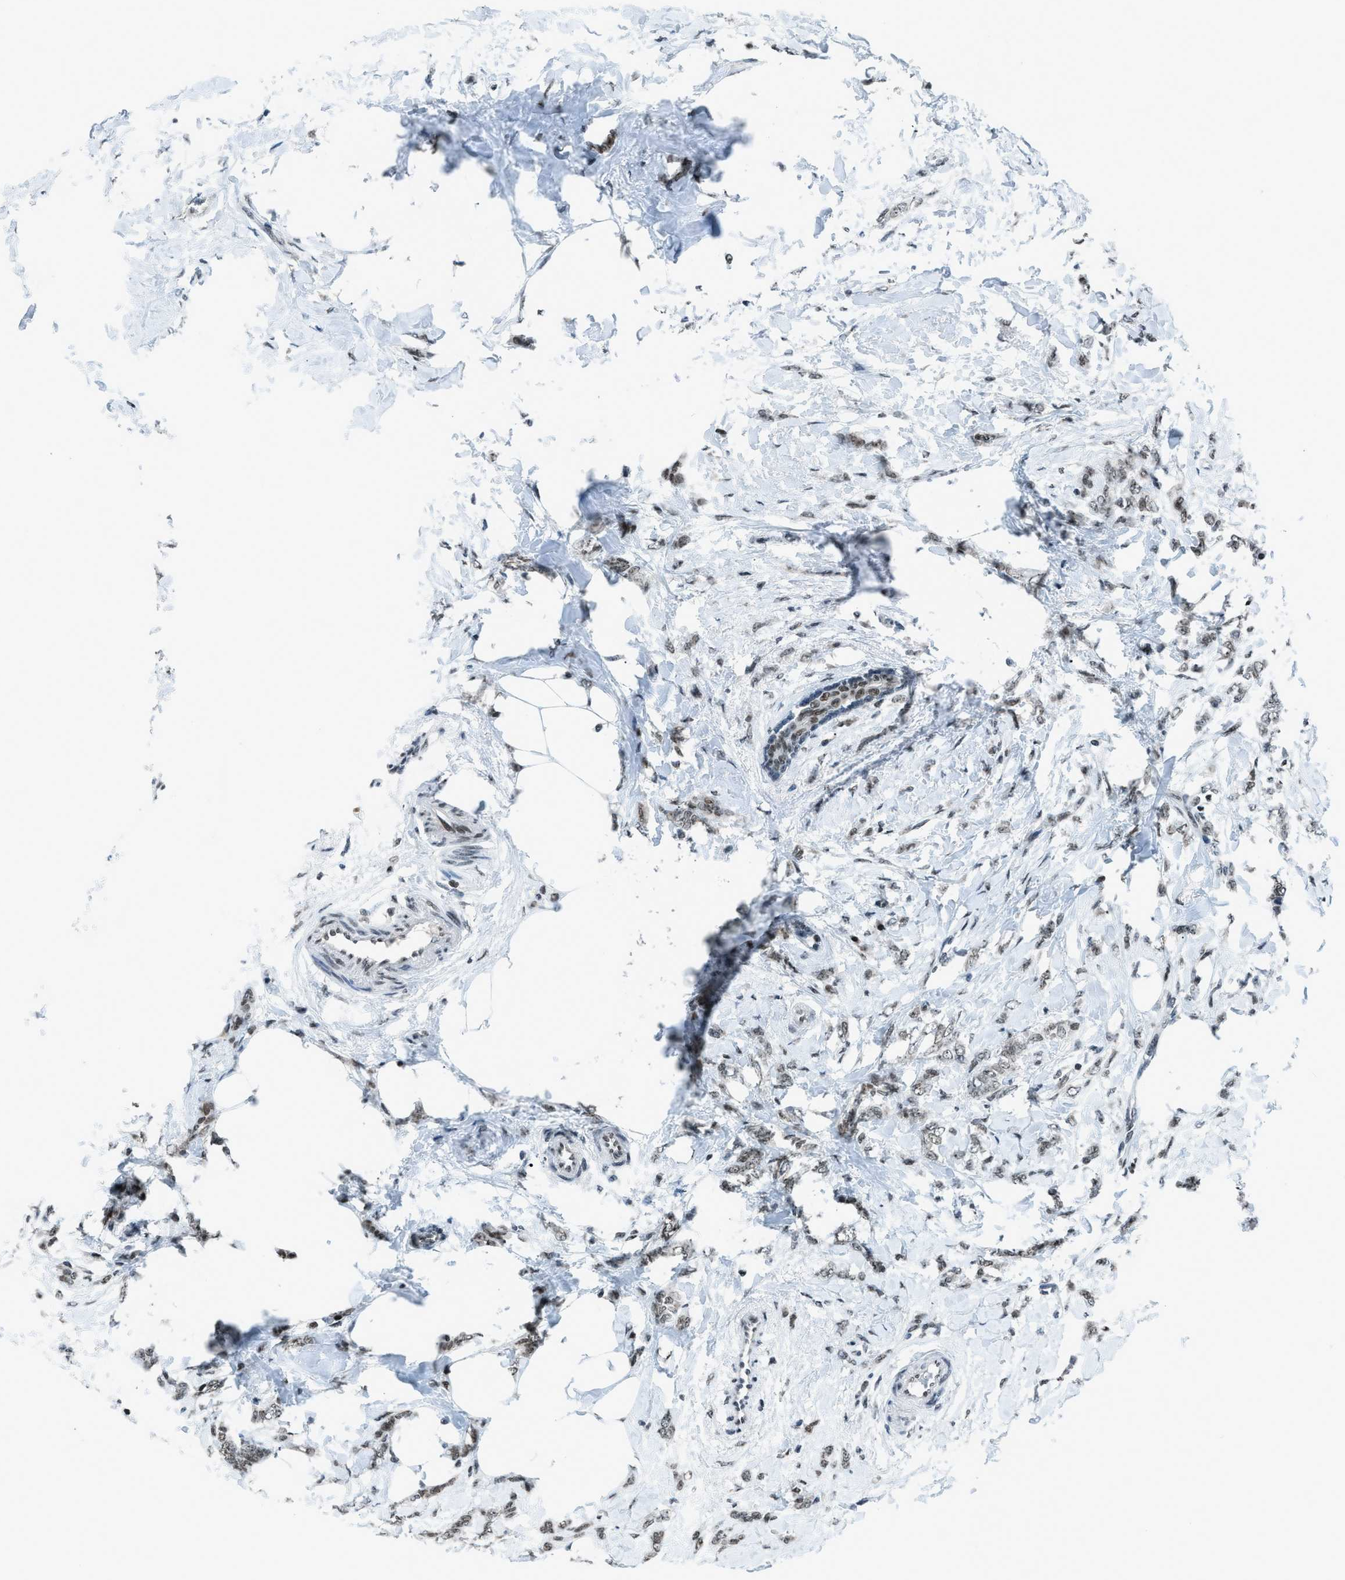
{"staining": {"intensity": "moderate", "quantity": ">75%", "location": "nuclear"}, "tissue": "breast cancer", "cell_type": "Tumor cells", "image_type": "cancer", "snomed": [{"axis": "morphology", "description": "Lobular carcinoma, in situ"}, {"axis": "morphology", "description": "Lobular carcinoma"}, {"axis": "topography", "description": "Breast"}], "caption": "This is a histology image of immunohistochemistry (IHC) staining of breast lobular carcinoma, which shows moderate positivity in the nuclear of tumor cells.", "gene": "RAD51B", "patient": {"sex": "female", "age": 41}}